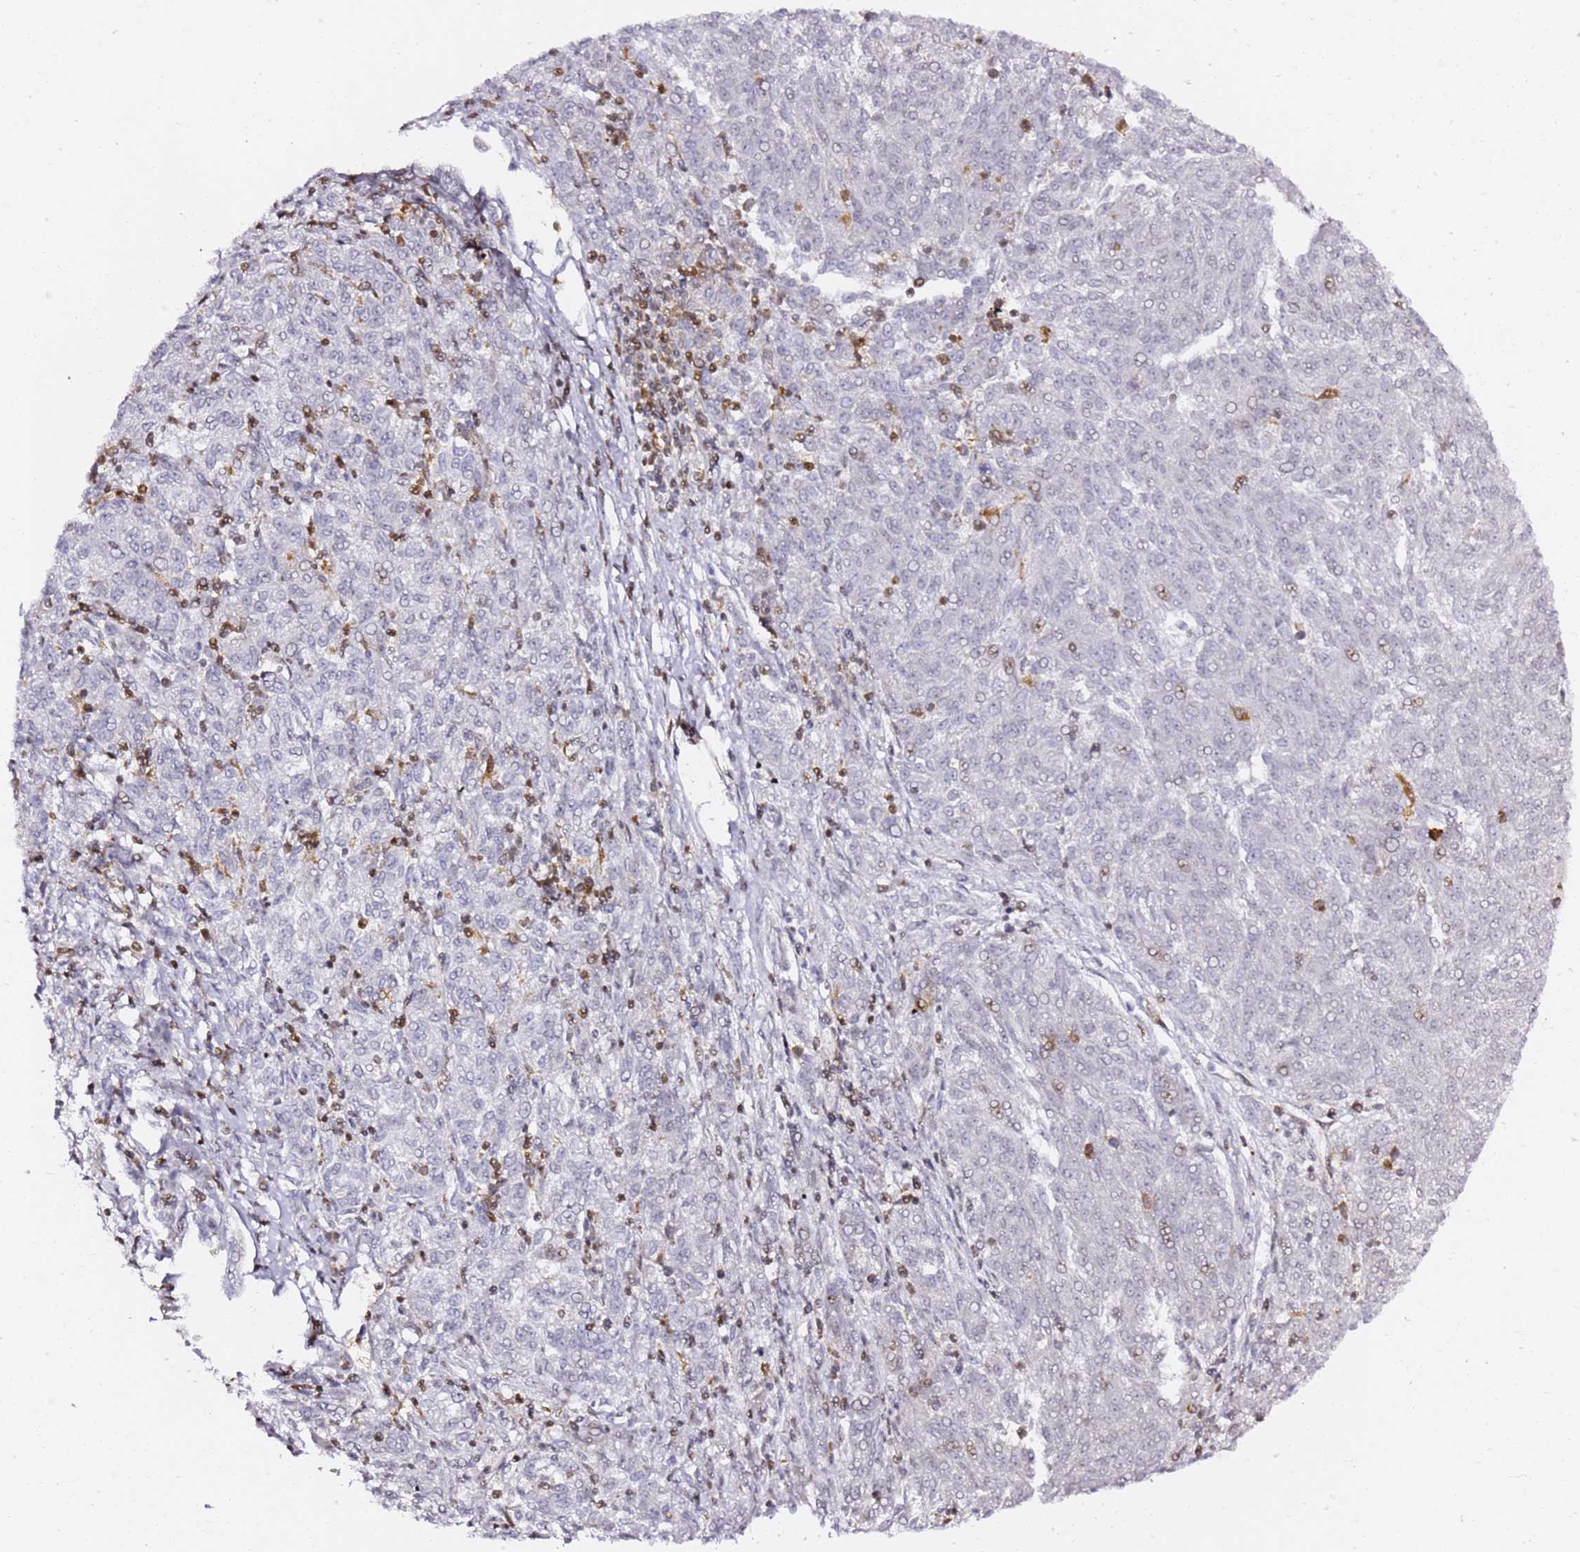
{"staining": {"intensity": "negative", "quantity": "none", "location": "none"}, "tissue": "melanoma", "cell_type": "Tumor cells", "image_type": "cancer", "snomed": [{"axis": "morphology", "description": "Malignant melanoma, NOS"}, {"axis": "topography", "description": "Skin"}], "caption": "The IHC photomicrograph has no significant expression in tumor cells of melanoma tissue. Brightfield microscopy of immunohistochemistry (IHC) stained with DAB (3,3'-diaminobenzidine) (brown) and hematoxylin (blue), captured at high magnification.", "gene": "GBP2", "patient": {"sex": "female", "age": 72}}